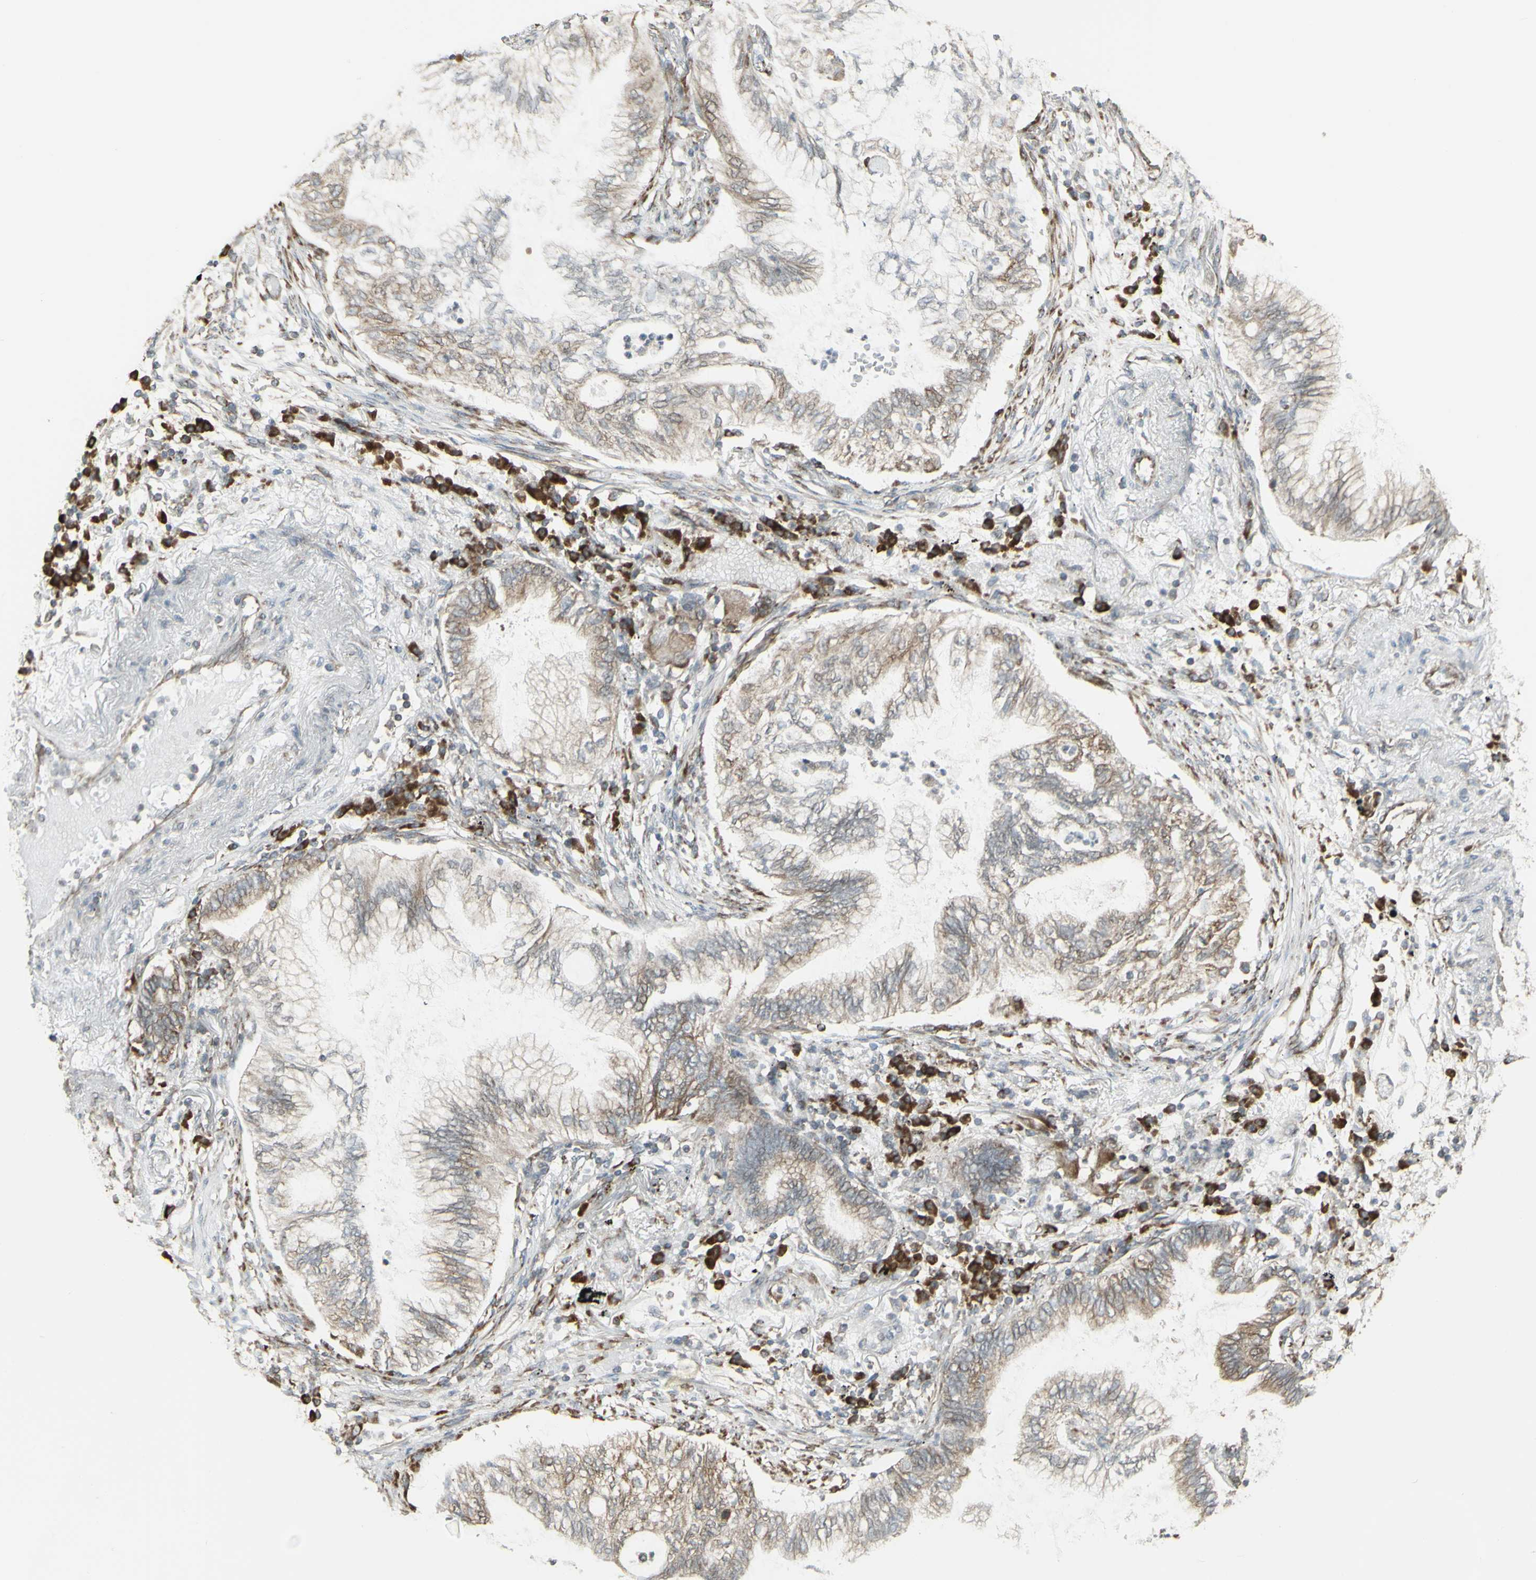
{"staining": {"intensity": "weak", "quantity": ">75%", "location": "cytoplasmic/membranous"}, "tissue": "lung cancer", "cell_type": "Tumor cells", "image_type": "cancer", "snomed": [{"axis": "morphology", "description": "Normal tissue, NOS"}, {"axis": "morphology", "description": "Adenocarcinoma, NOS"}, {"axis": "topography", "description": "Bronchus"}, {"axis": "topography", "description": "Lung"}], "caption": "Weak cytoplasmic/membranous positivity for a protein is present in approximately >75% of tumor cells of adenocarcinoma (lung) using immunohistochemistry.", "gene": "FKBP3", "patient": {"sex": "female", "age": 70}}